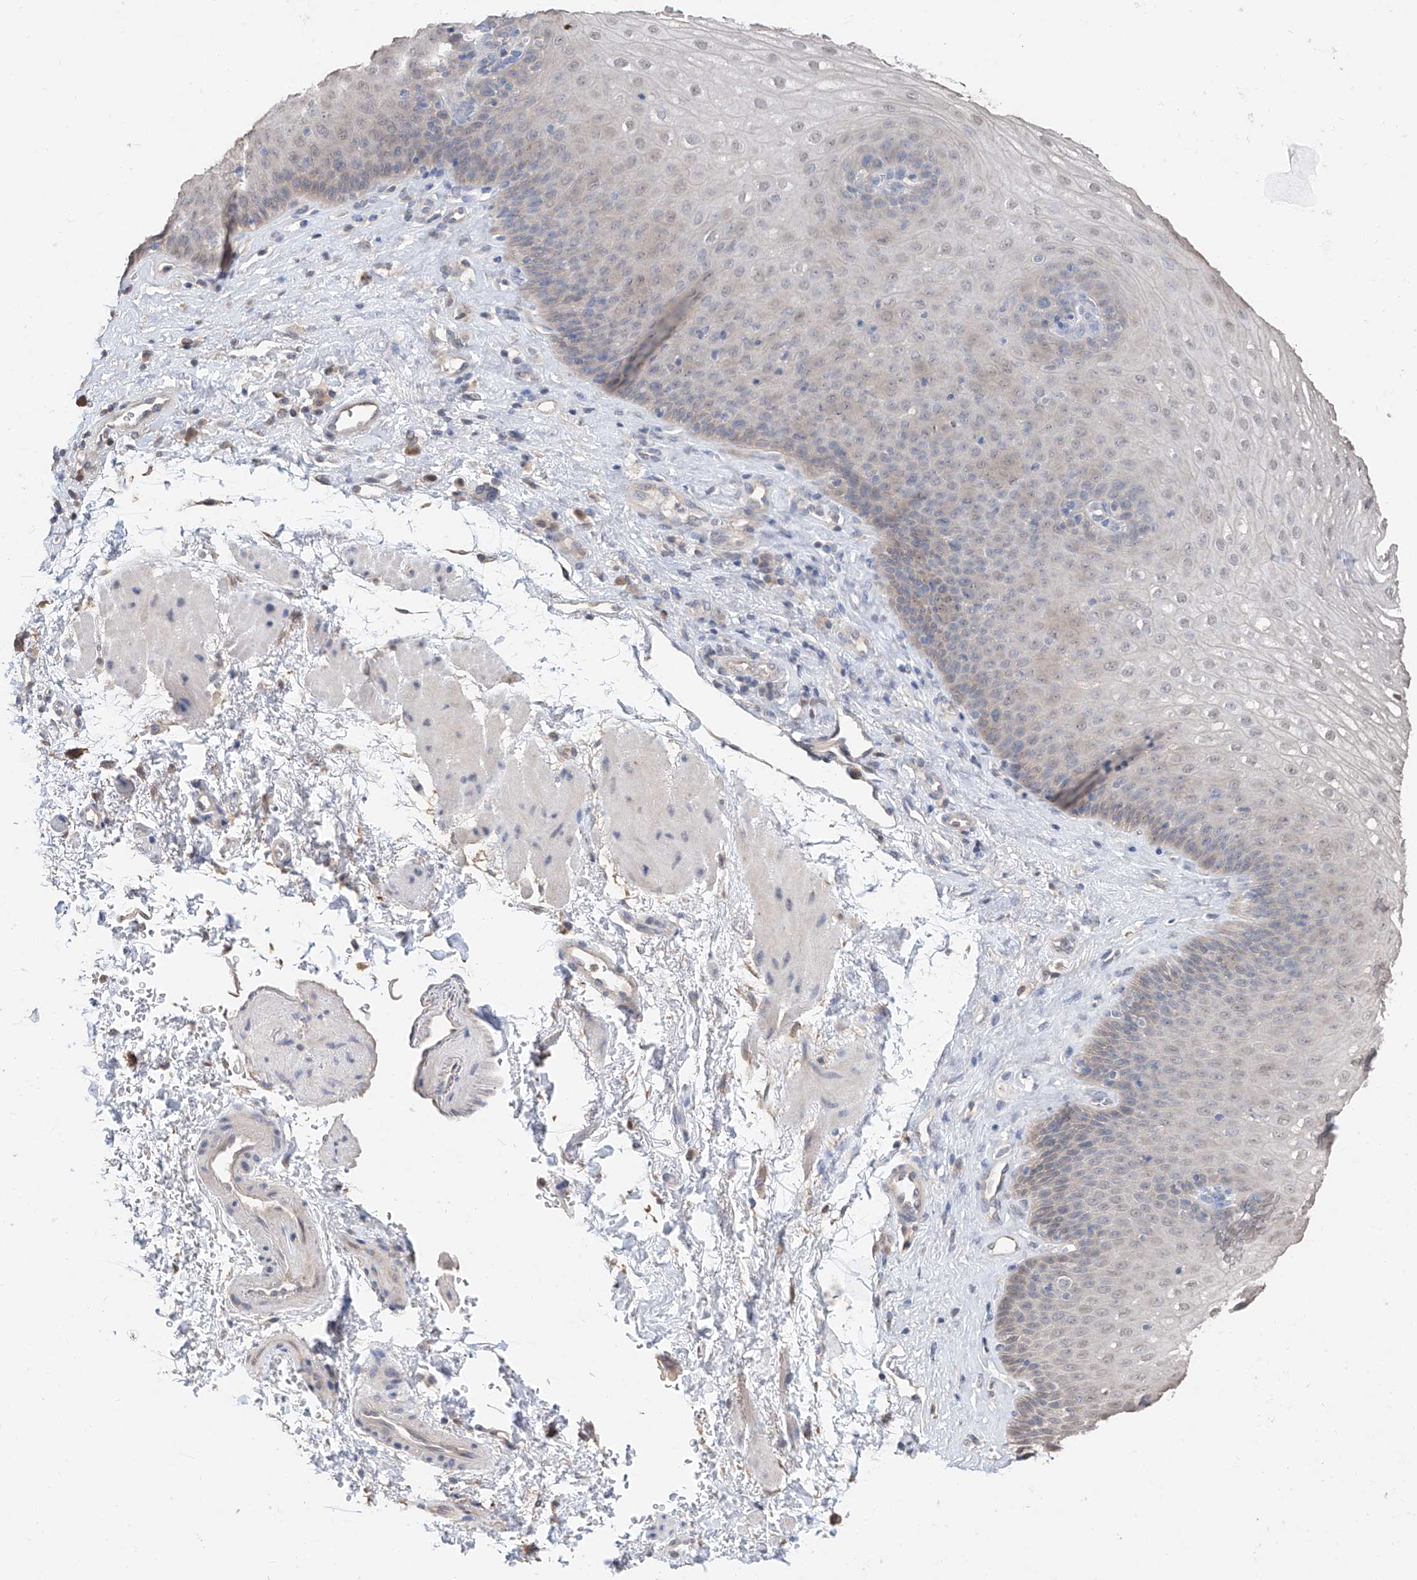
{"staining": {"intensity": "weak", "quantity": "<25%", "location": "cytoplasmic/membranous"}, "tissue": "esophagus", "cell_type": "Squamous epithelial cells", "image_type": "normal", "snomed": [{"axis": "morphology", "description": "Normal tissue, NOS"}, {"axis": "topography", "description": "Esophagus"}], "caption": "A high-resolution photomicrograph shows immunohistochemistry staining of normal esophagus, which displays no significant positivity in squamous epithelial cells. (Stains: DAB IHC with hematoxylin counter stain, Microscopy: brightfield microscopy at high magnification).", "gene": "FUCA2", "patient": {"sex": "female", "age": 66}}